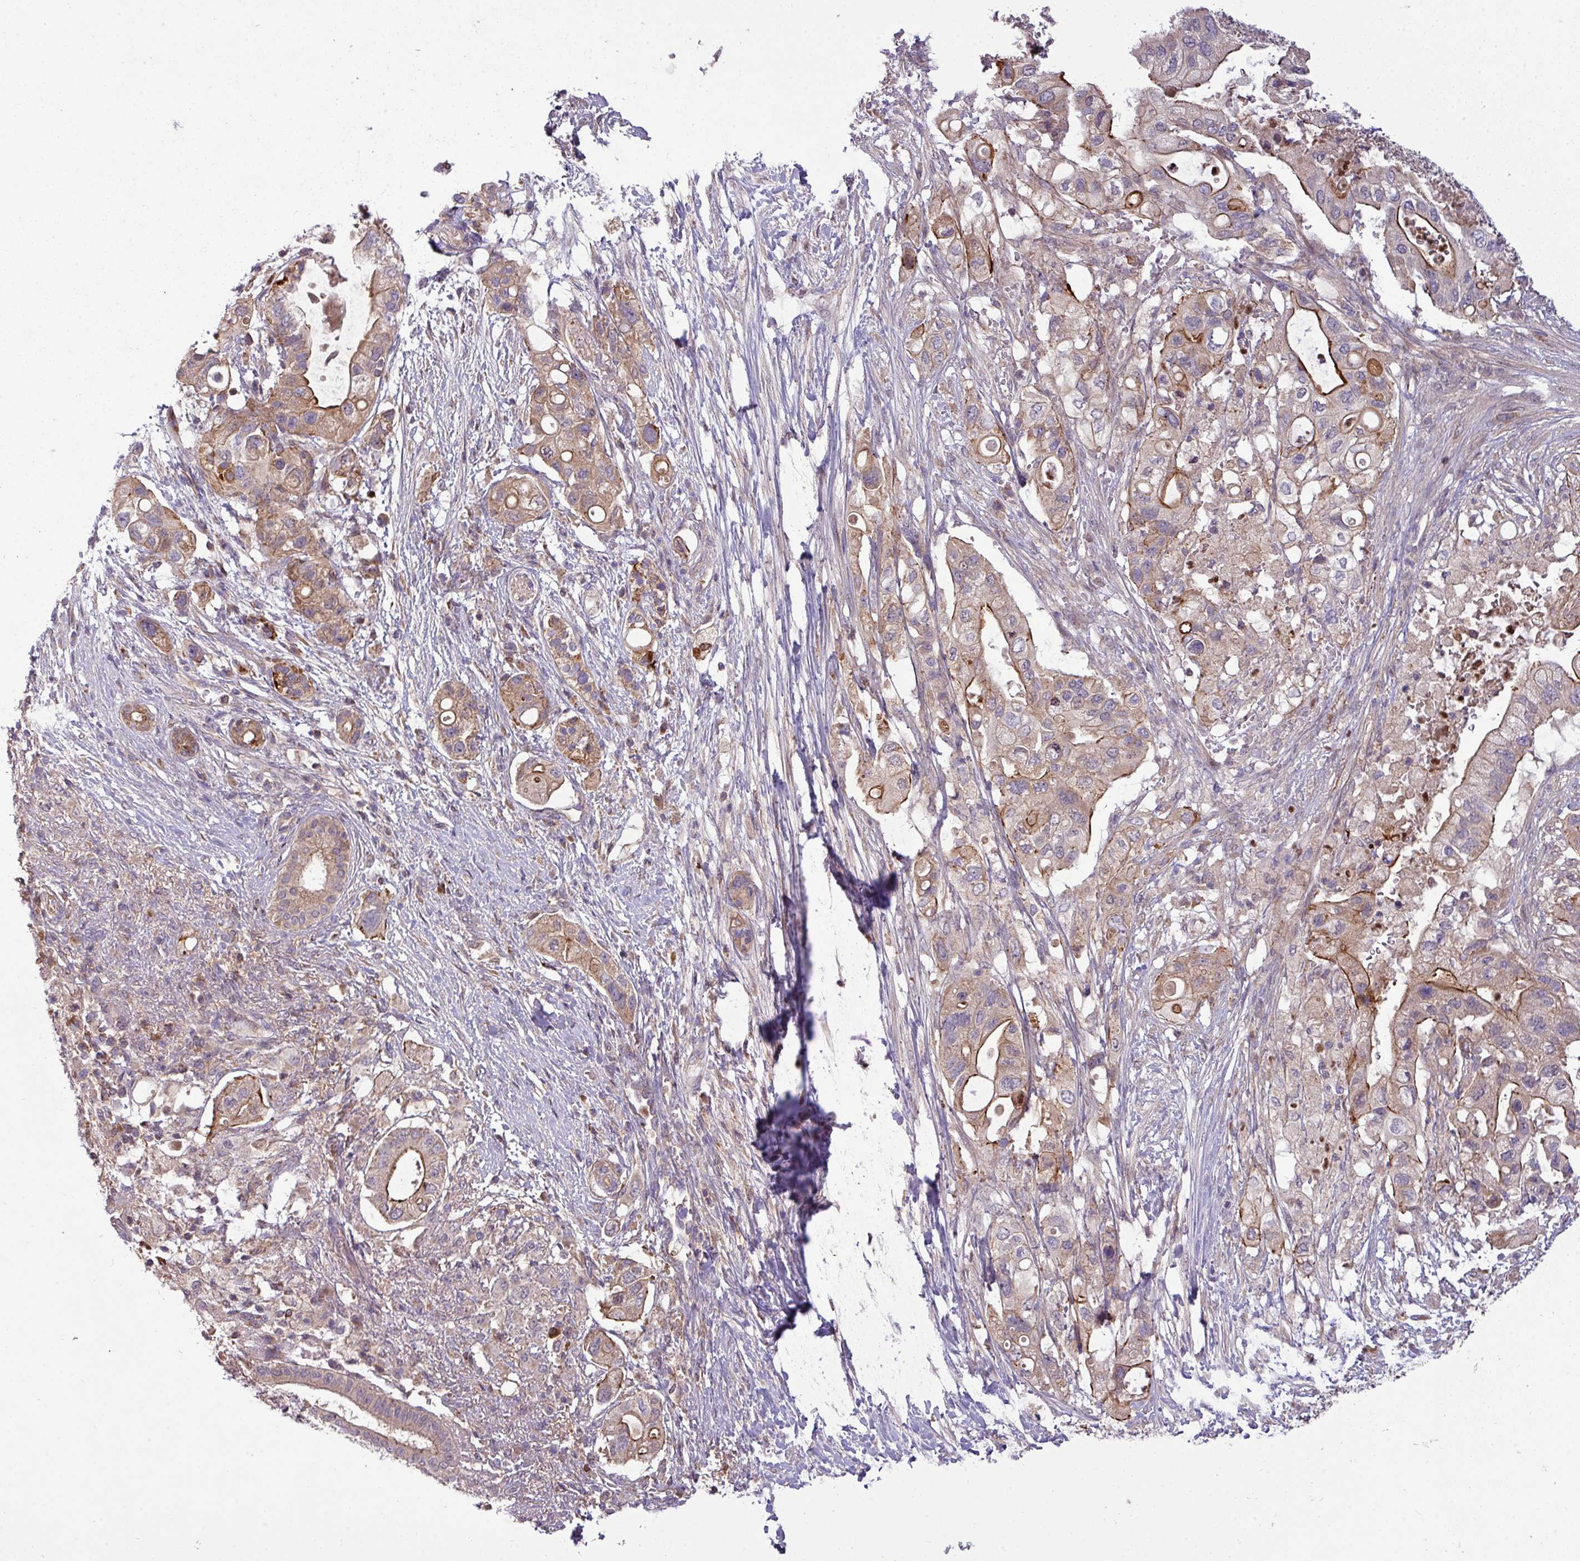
{"staining": {"intensity": "moderate", "quantity": "25%-75%", "location": "cytoplasmic/membranous"}, "tissue": "pancreatic cancer", "cell_type": "Tumor cells", "image_type": "cancer", "snomed": [{"axis": "morphology", "description": "Adenocarcinoma, NOS"}, {"axis": "topography", "description": "Pancreas"}], "caption": "Moderate cytoplasmic/membranous staining for a protein is appreciated in about 25%-75% of tumor cells of adenocarcinoma (pancreatic) using immunohistochemistry.", "gene": "PAPLN", "patient": {"sex": "female", "age": 72}}